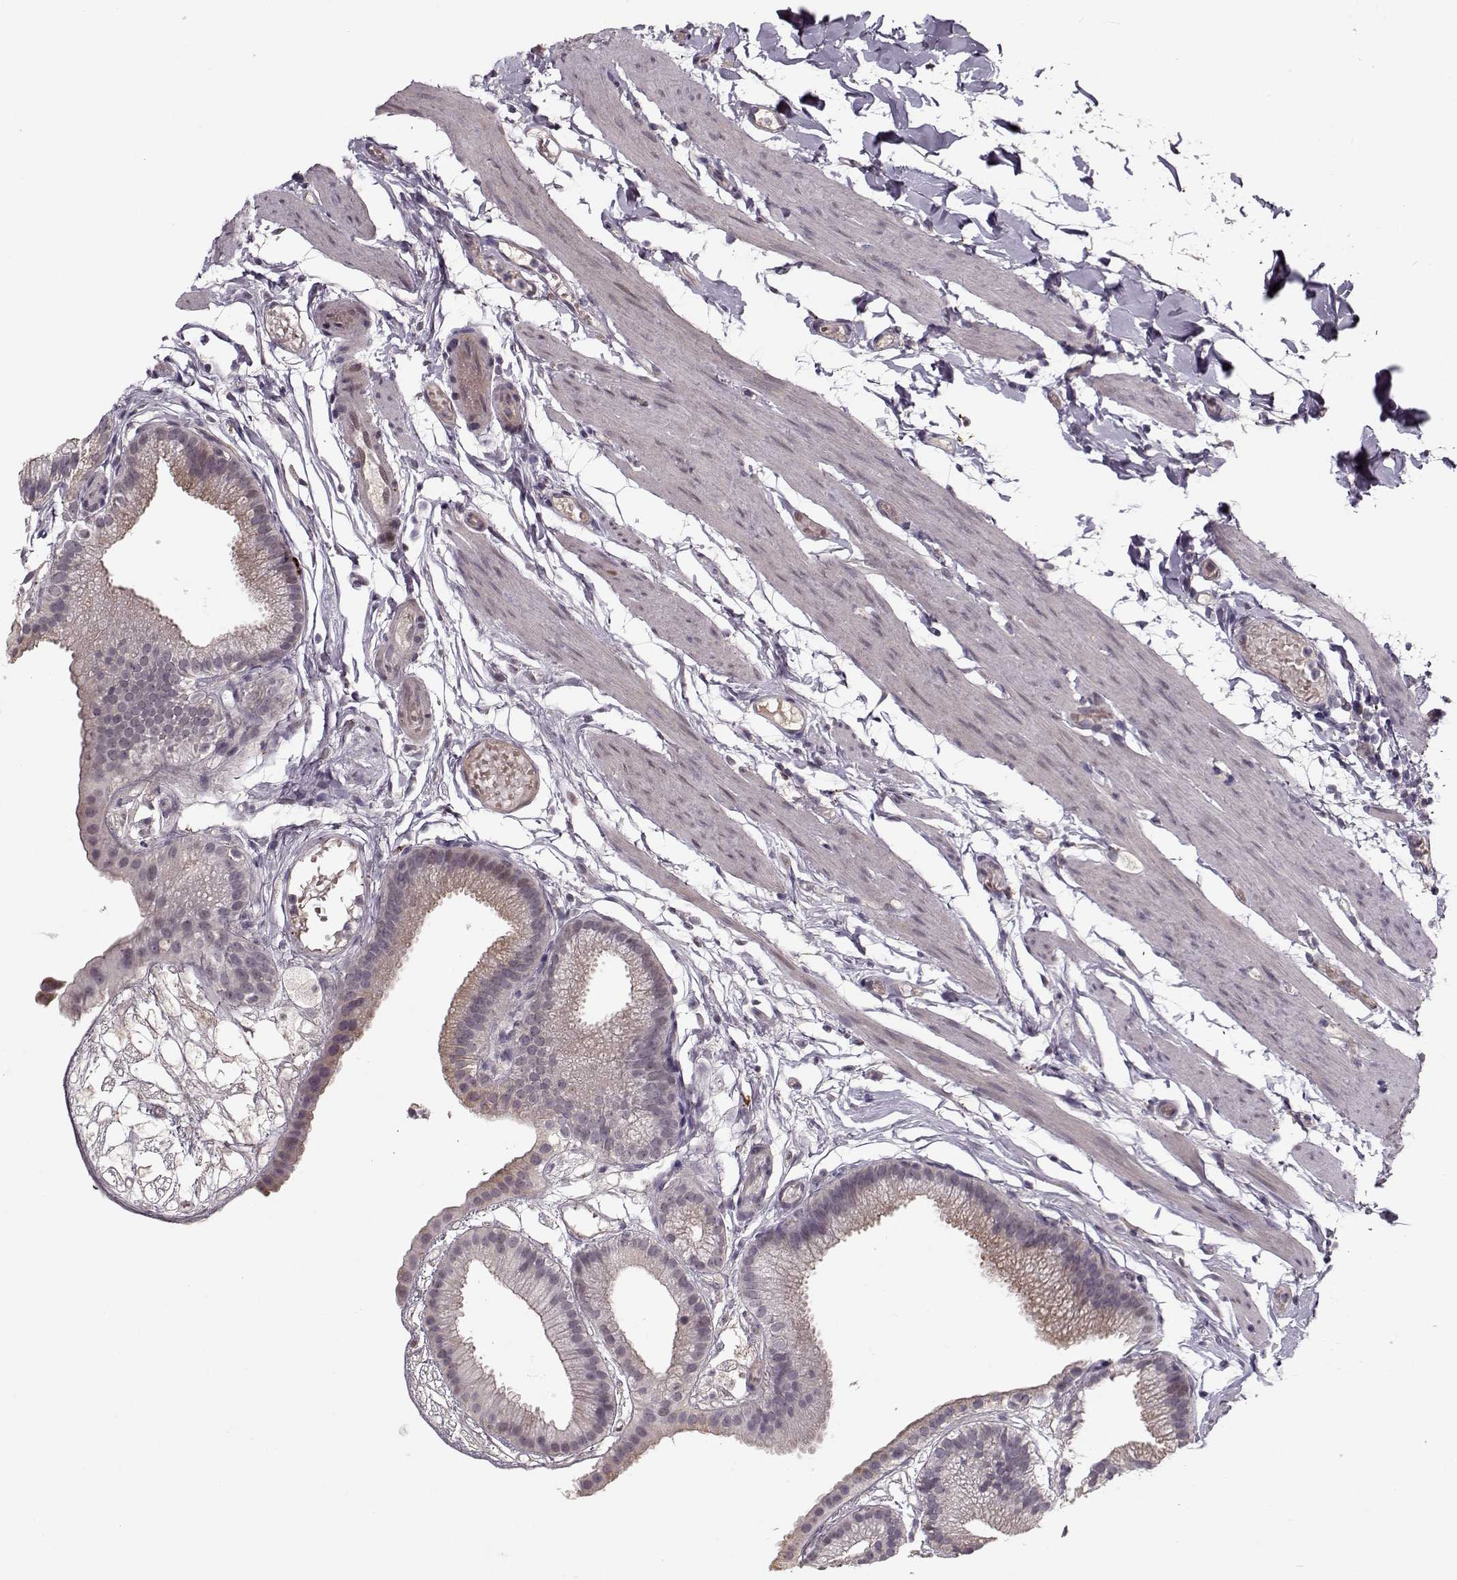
{"staining": {"intensity": "weak", "quantity": "<25%", "location": "cytoplasmic/membranous"}, "tissue": "gallbladder", "cell_type": "Glandular cells", "image_type": "normal", "snomed": [{"axis": "morphology", "description": "Normal tissue, NOS"}, {"axis": "topography", "description": "Gallbladder"}], "caption": "Photomicrograph shows no protein staining in glandular cells of benign gallbladder. (Stains: DAB IHC with hematoxylin counter stain, Microscopy: brightfield microscopy at high magnification).", "gene": "DNAI3", "patient": {"sex": "female", "age": 45}}